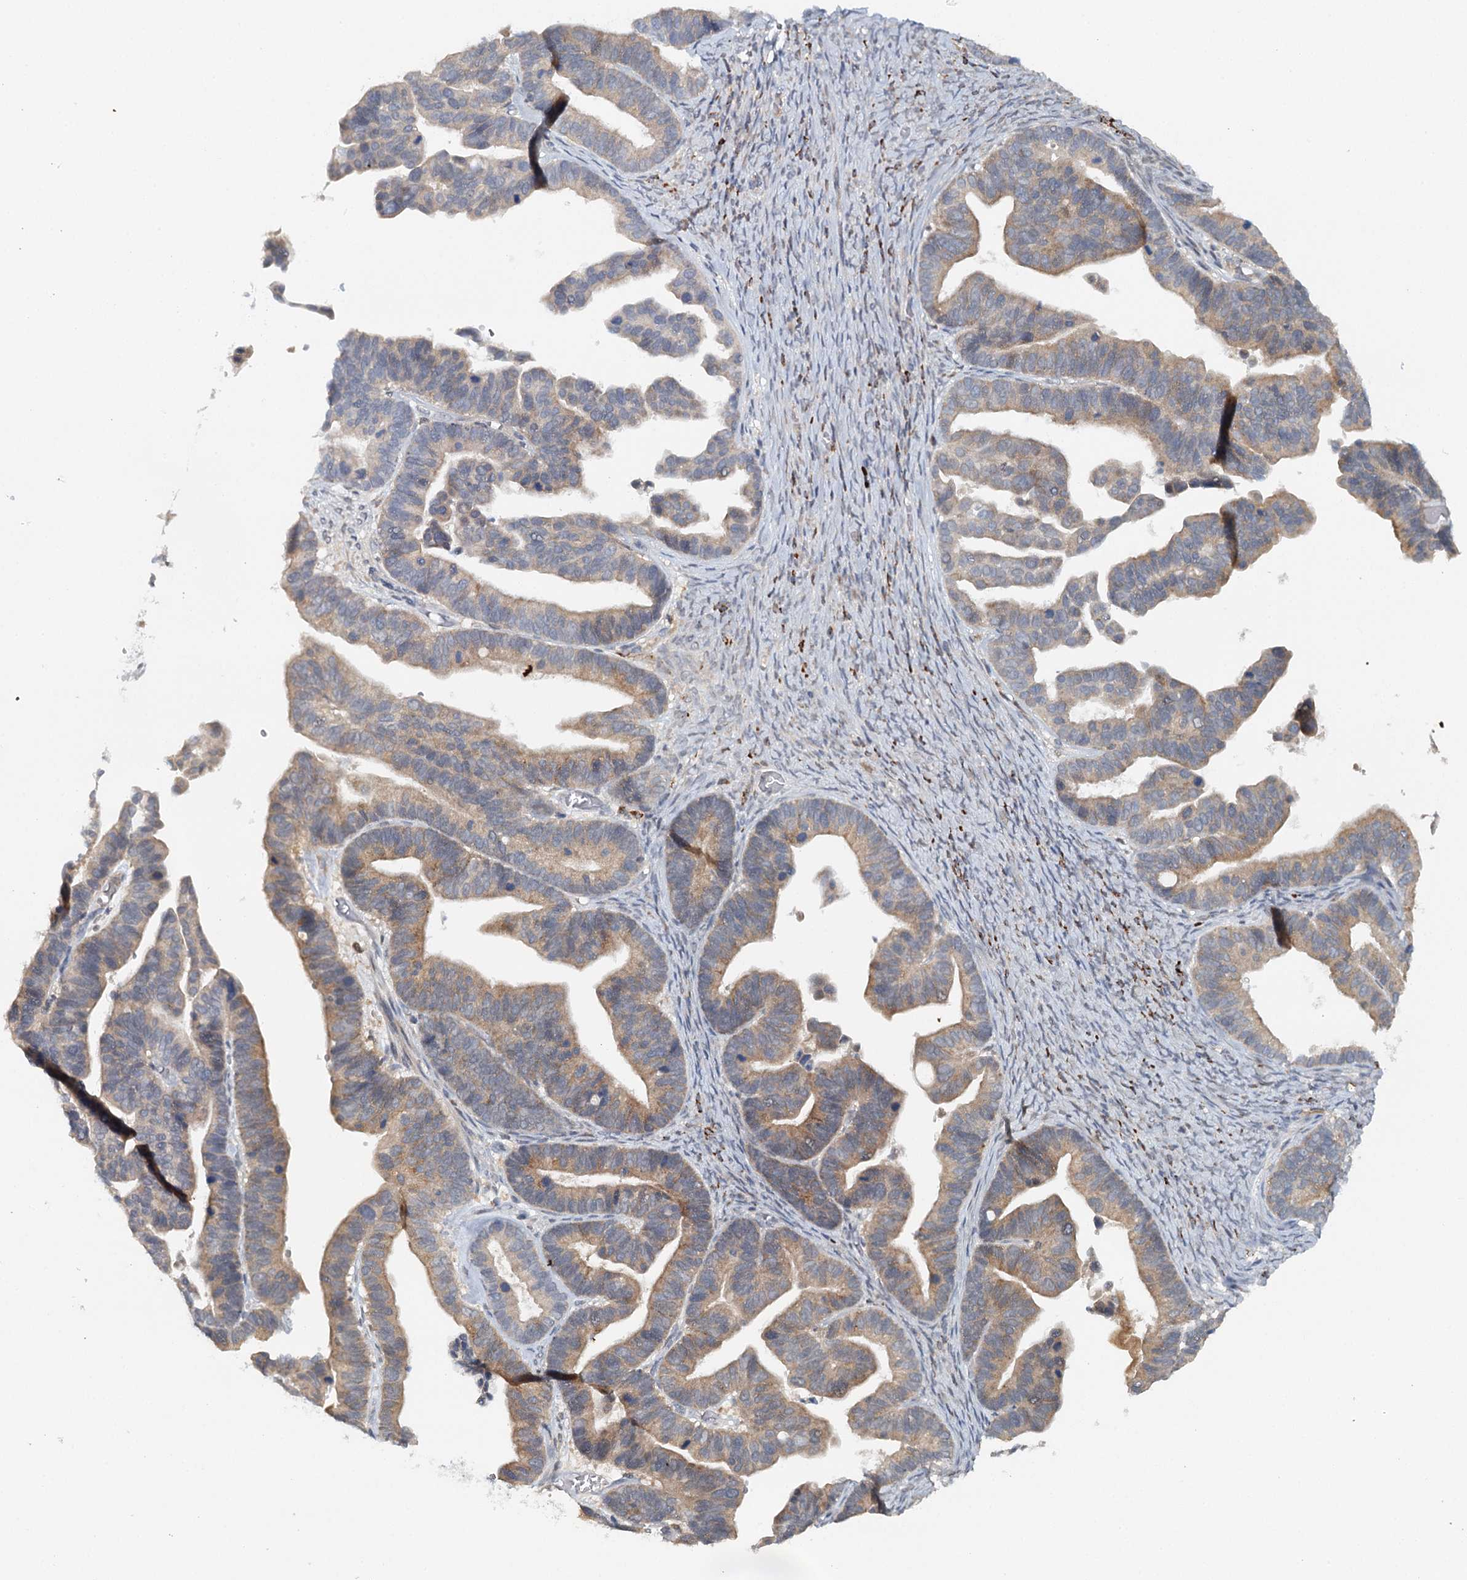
{"staining": {"intensity": "weak", "quantity": ">75%", "location": "cytoplasmic/membranous"}, "tissue": "ovarian cancer", "cell_type": "Tumor cells", "image_type": "cancer", "snomed": [{"axis": "morphology", "description": "Cystadenocarcinoma, serous, NOS"}, {"axis": "topography", "description": "Ovary"}], "caption": "IHC of human serous cystadenocarcinoma (ovarian) demonstrates low levels of weak cytoplasmic/membranous staining in about >75% of tumor cells.", "gene": "SLC41A2", "patient": {"sex": "female", "age": 56}}